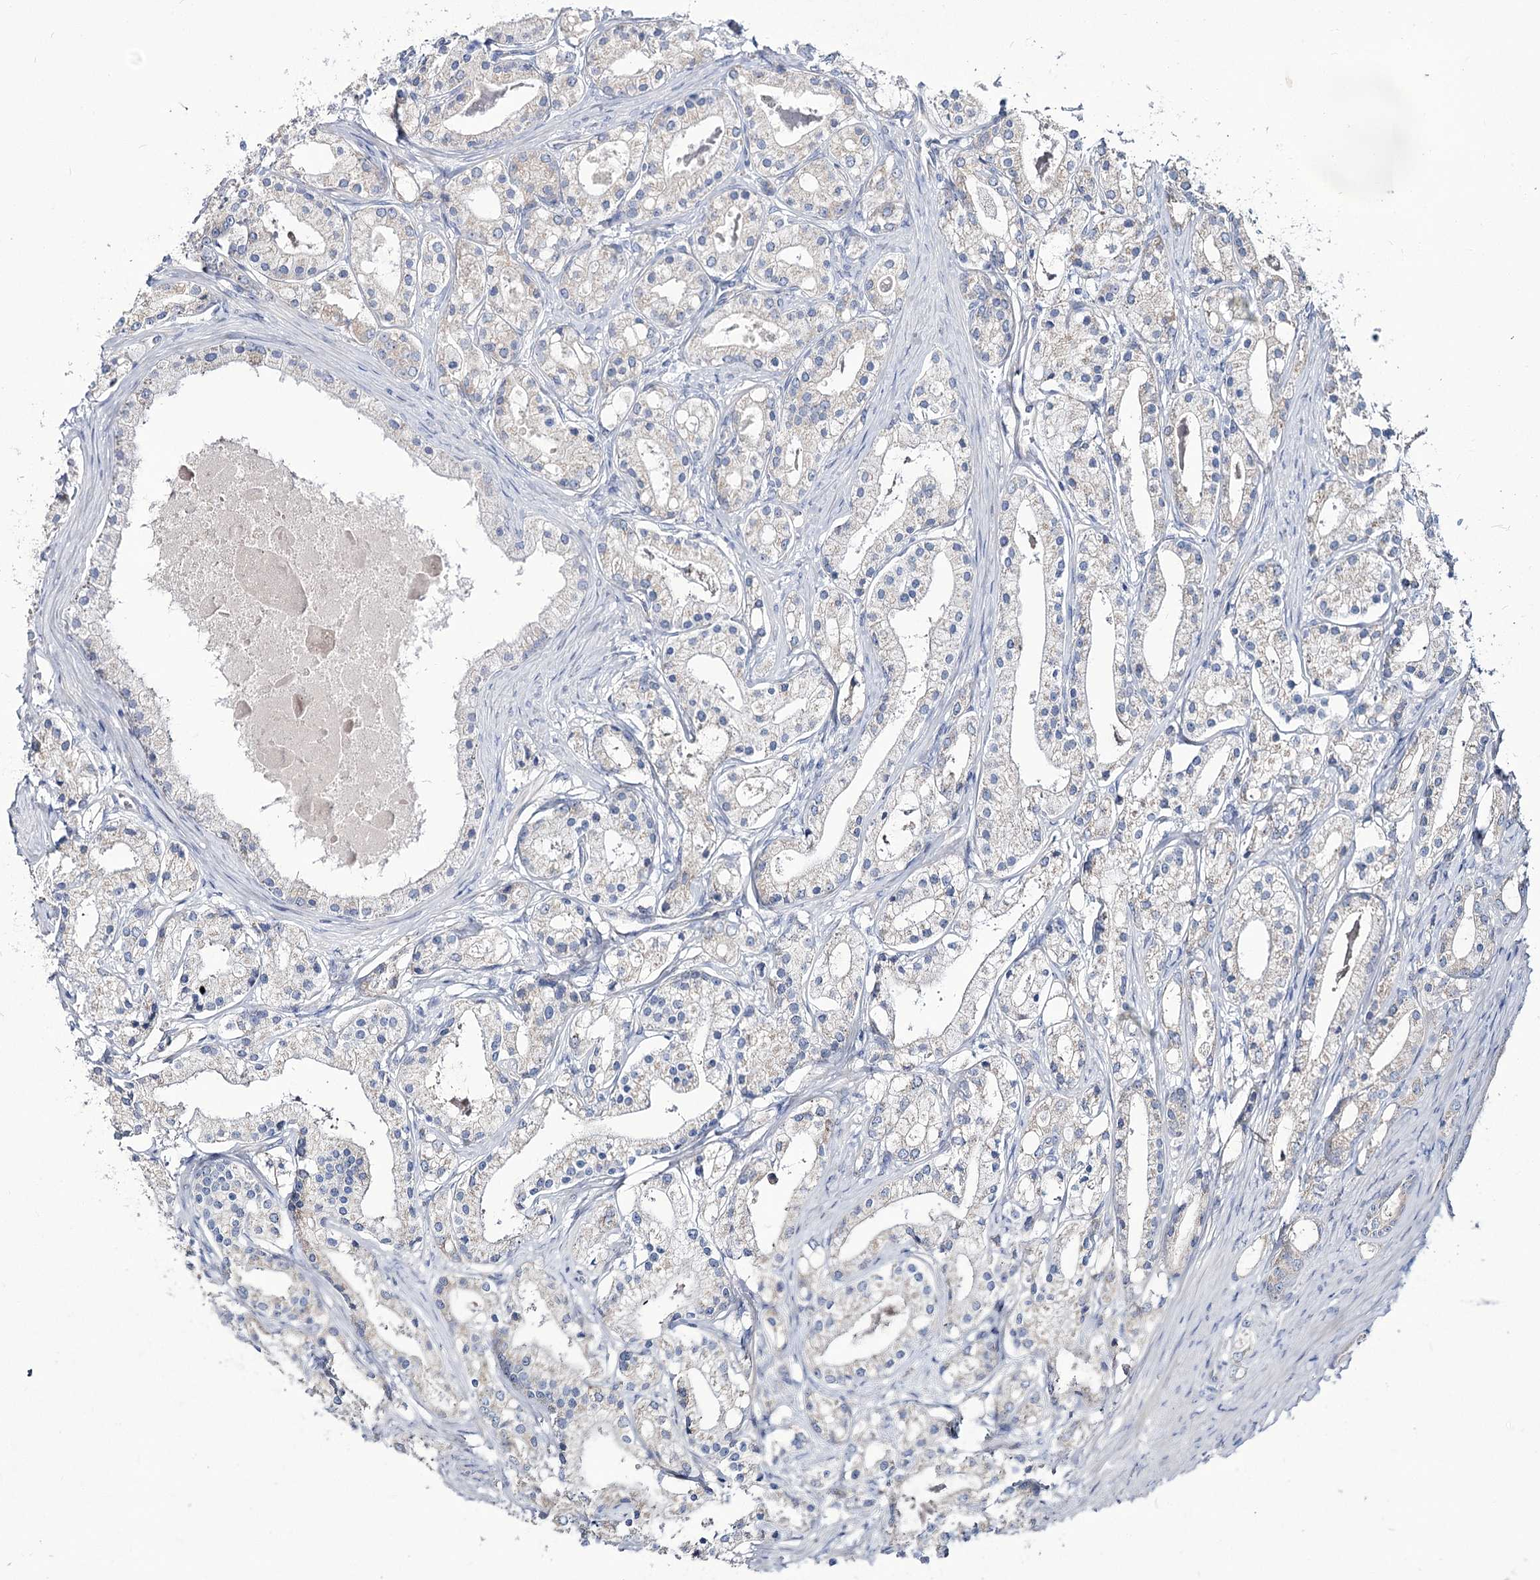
{"staining": {"intensity": "negative", "quantity": "none", "location": "none"}, "tissue": "prostate cancer", "cell_type": "Tumor cells", "image_type": "cancer", "snomed": [{"axis": "morphology", "description": "Adenocarcinoma, High grade"}, {"axis": "topography", "description": "Prostate"}], "caption": "The micrograph exhibits no staining of tumor cells in adenocarcinoma (high-grade) (prostate).", "gene": "SUOX", "patient": {"sex": "male", "age": 59}}